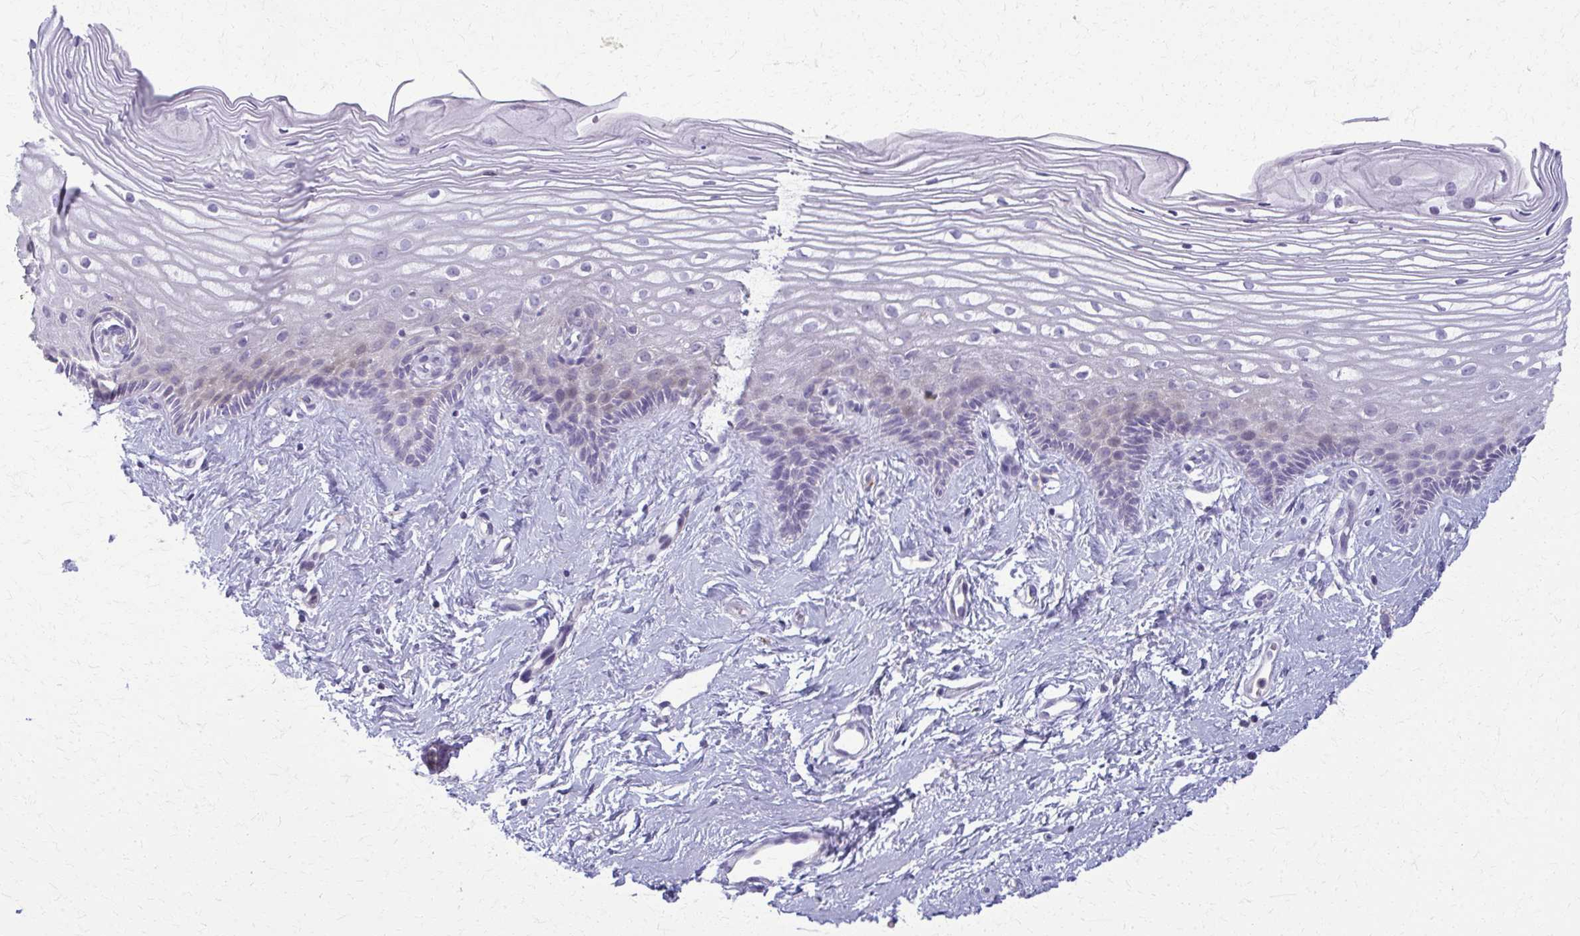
{"staining": {"intensity": "weak", "quantity": ">75%", "location": "cytoplasmic/membranous"}, "tissue": "cervix", "cell_type": "Glandular cells", "image_type": "normal", "snomed": [{"axis": "morphology", "description": "Normal tissue, NOS"}, {"axis": "topography", "description": "Cervix"}], "caption": "Approximately >75% of glandular cells in unremarkable human cervix show weak cytoplasmic/membranous protein staining as visualized by brown immunohistochemical staining.", "gene": "ENSG00000275249", "patient": {"sex": "female", "age": 40}}